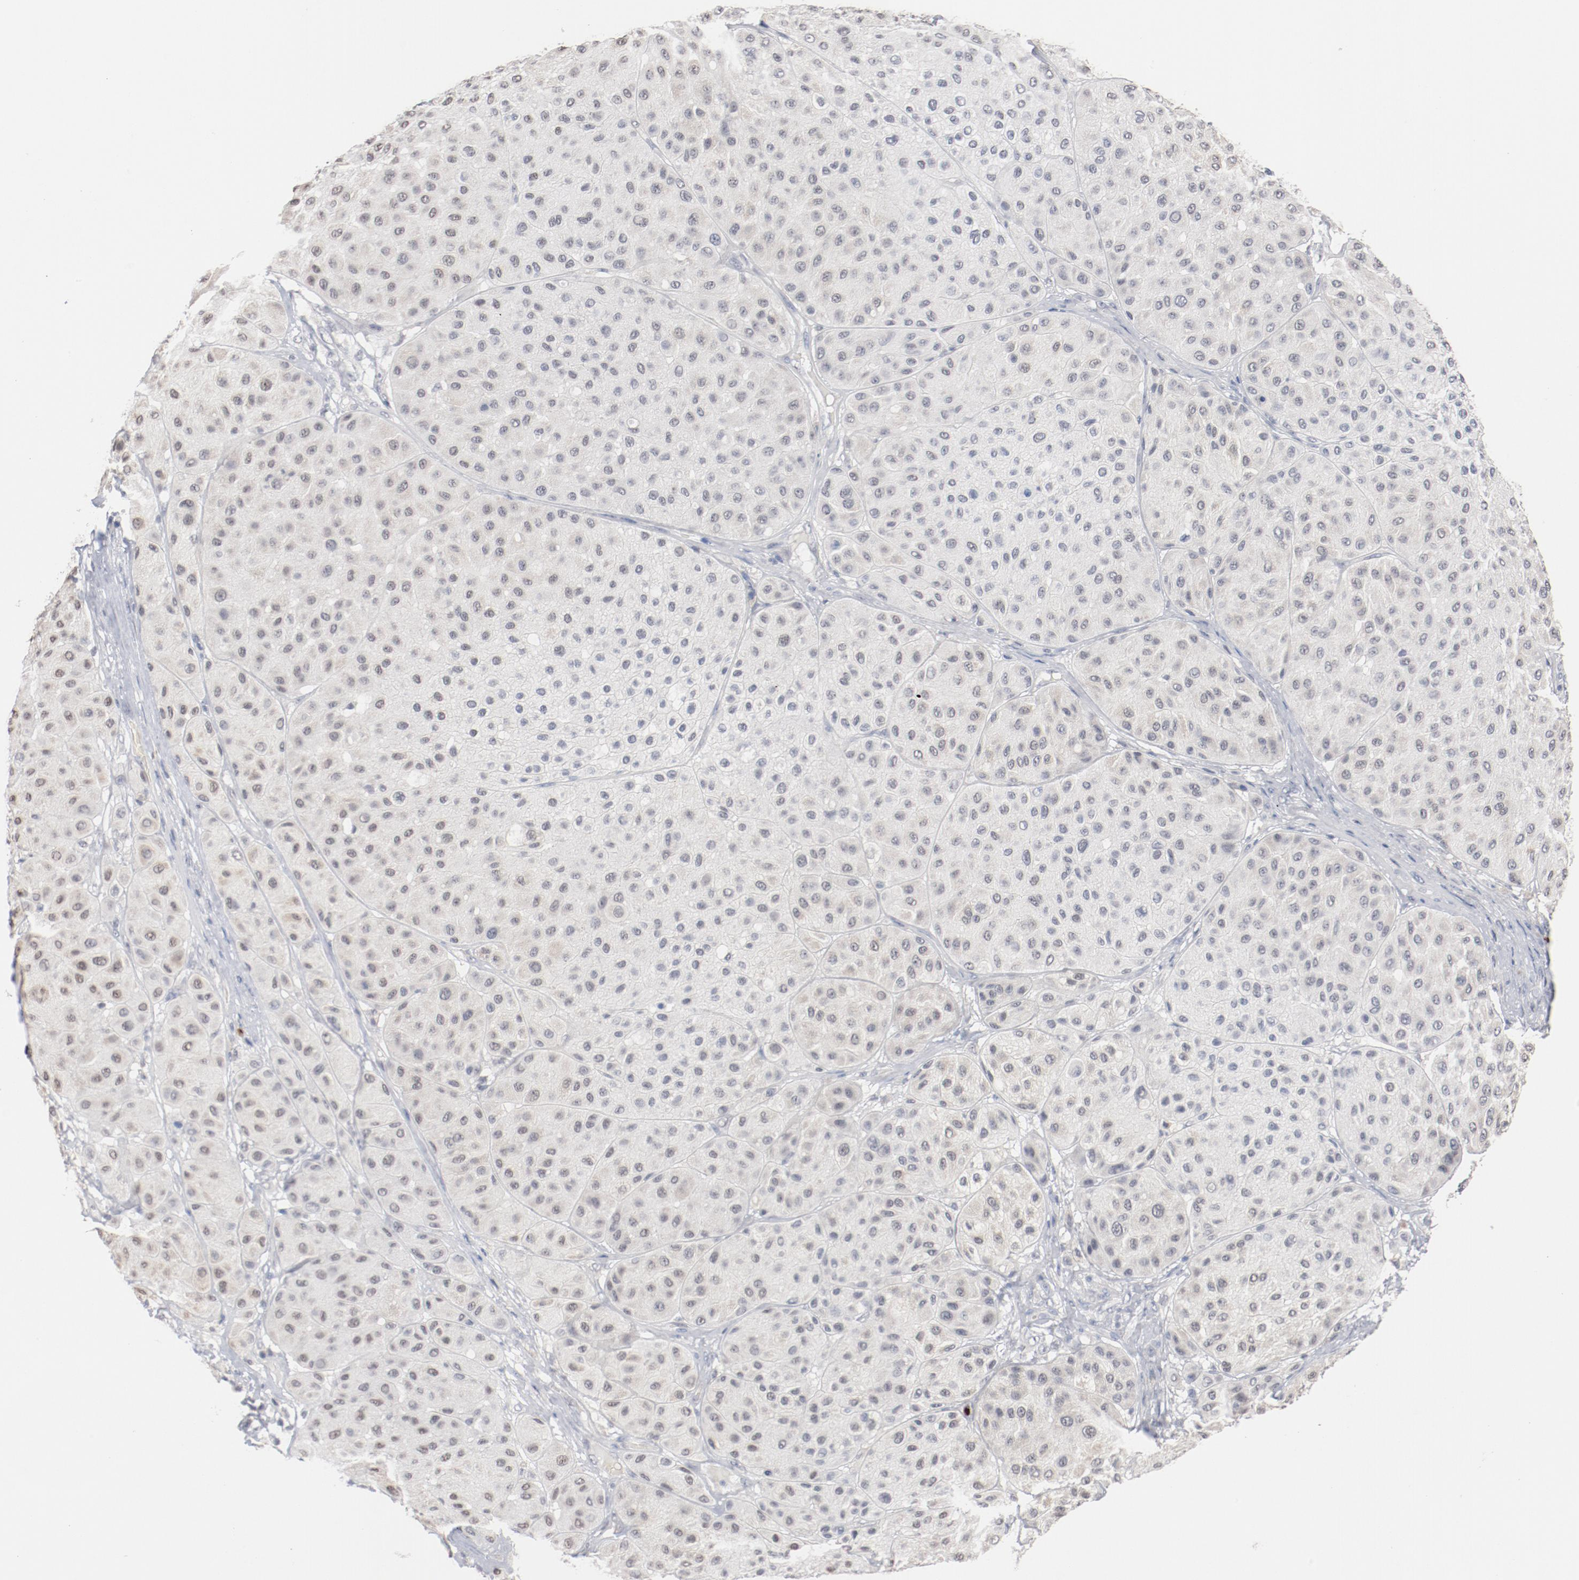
{"staining": {"intensity": "negative", "quantity": "none", "location": "none"}, "tissue": "melanoma", "cell_type": "Tumor cells", "image_type": "cancer", "snomed": [{"axis": "morphology", "description": "Normal tissue, NOS"}, {"axis": "morphology", "description": "Malignant melanoma, Metastatic site"}, {"axis": "topography", "description": "Skin"}], "caption": "An IHC histopathology image of melanoma is shown. There is no staining in tumor cells of melanoma. (Stains: DAB (3,3'-diaminobenzidine) immunohistochemistry with hematoxylin counter stain, Microscopy: brightfield microscopy at high magnification).", "gene": "ERICH1", "patient": {"sex": "male", "age": 41}}